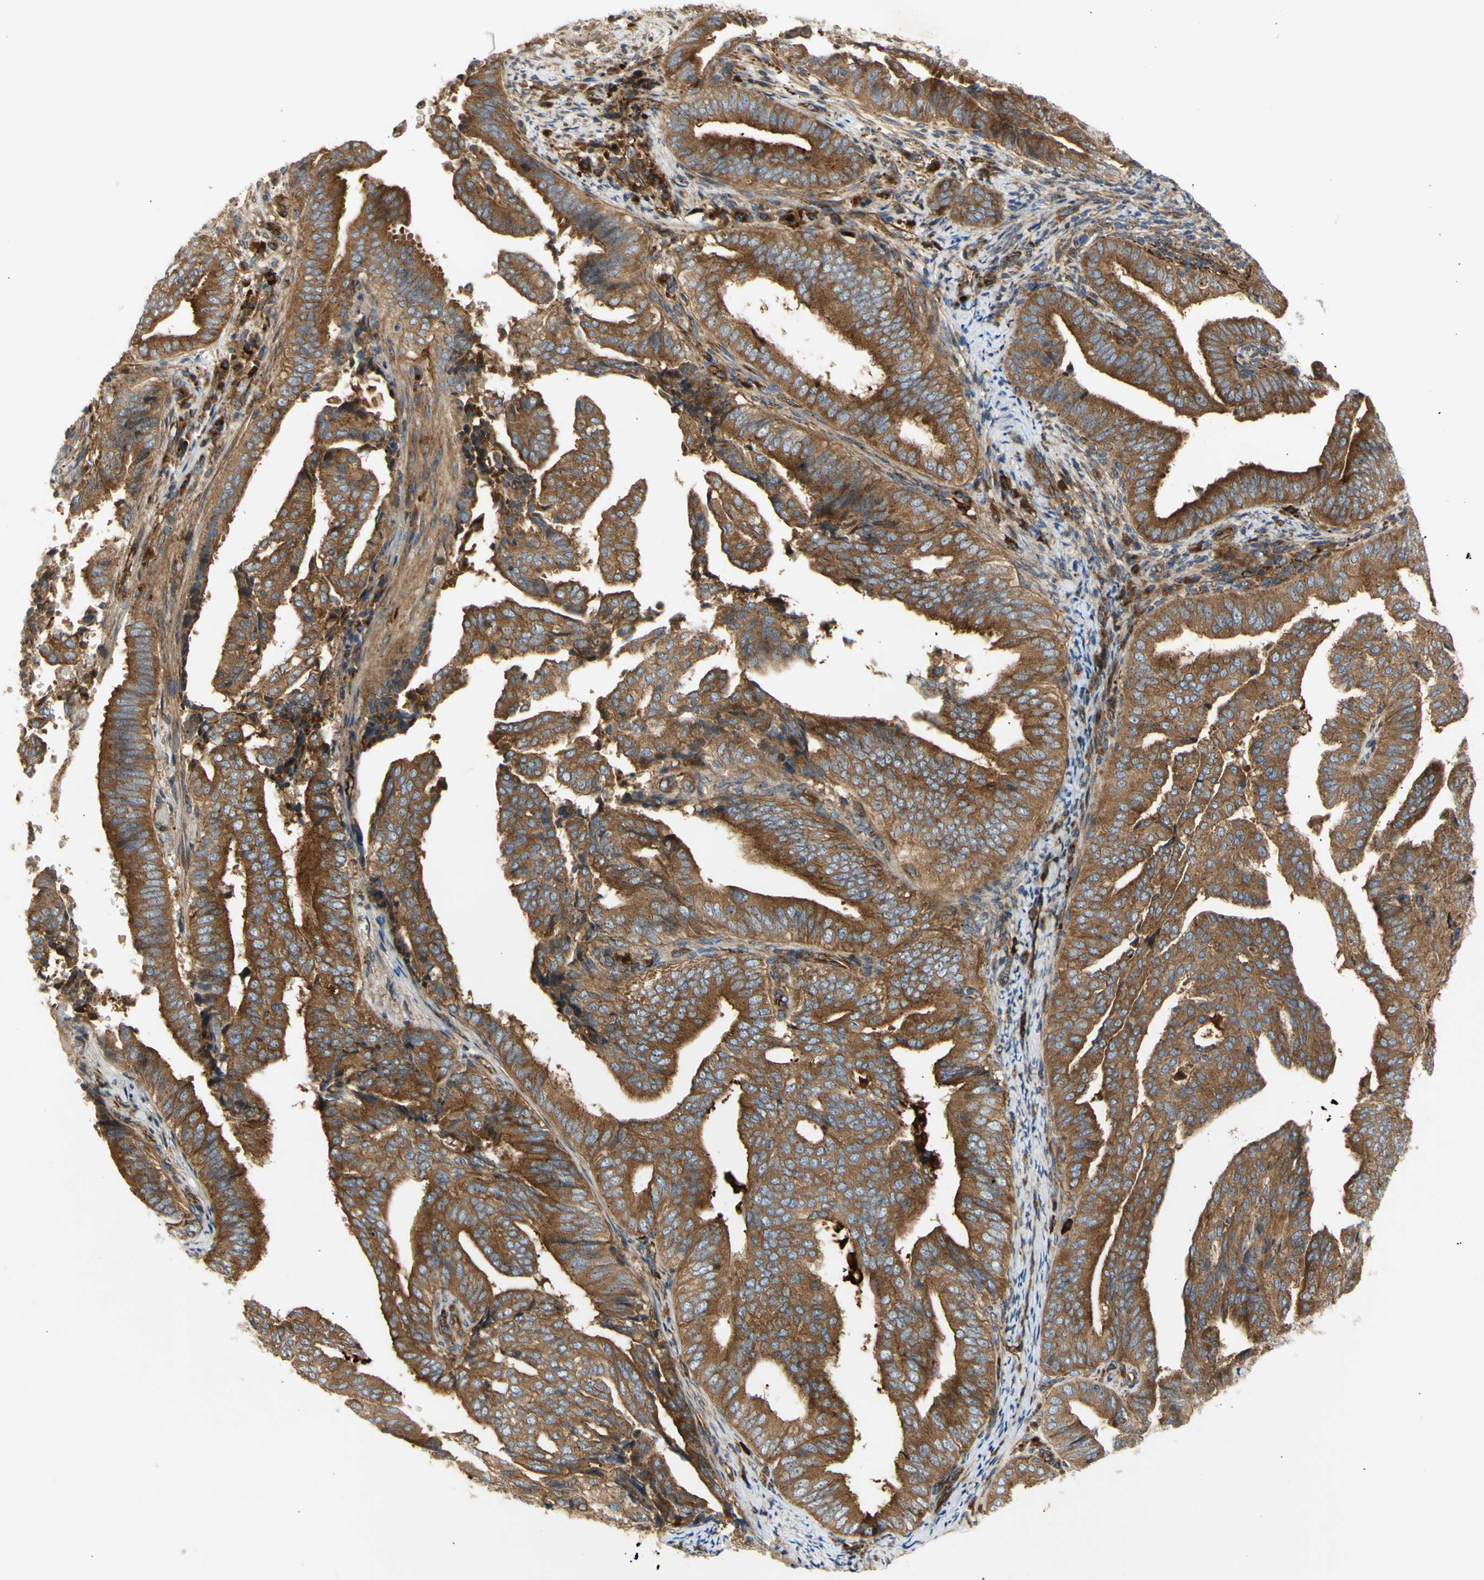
{"staining": {"intensity": "strong", "quantity": "25%-75%", "location": "cytoplasmic/membranous"}, "tissue": "endometrial cancer", "cell_type": "Tumor cells", "image_type": "cancer", "snomed": [{"axis": "morphology", "description": "Adenocarcinoma, NOS"}, {"axis": "topography", "description": "Endometrium"}], "caption": "This histopathology image shows immunohistochemistry staining of adenocarcinoma (endometrial), with high strong cytoplasmic/membranous positivity in about 25%-75% of tumor cells.", "gene": "TUBG2", "patient": {"sex": "female", "age": 58}}